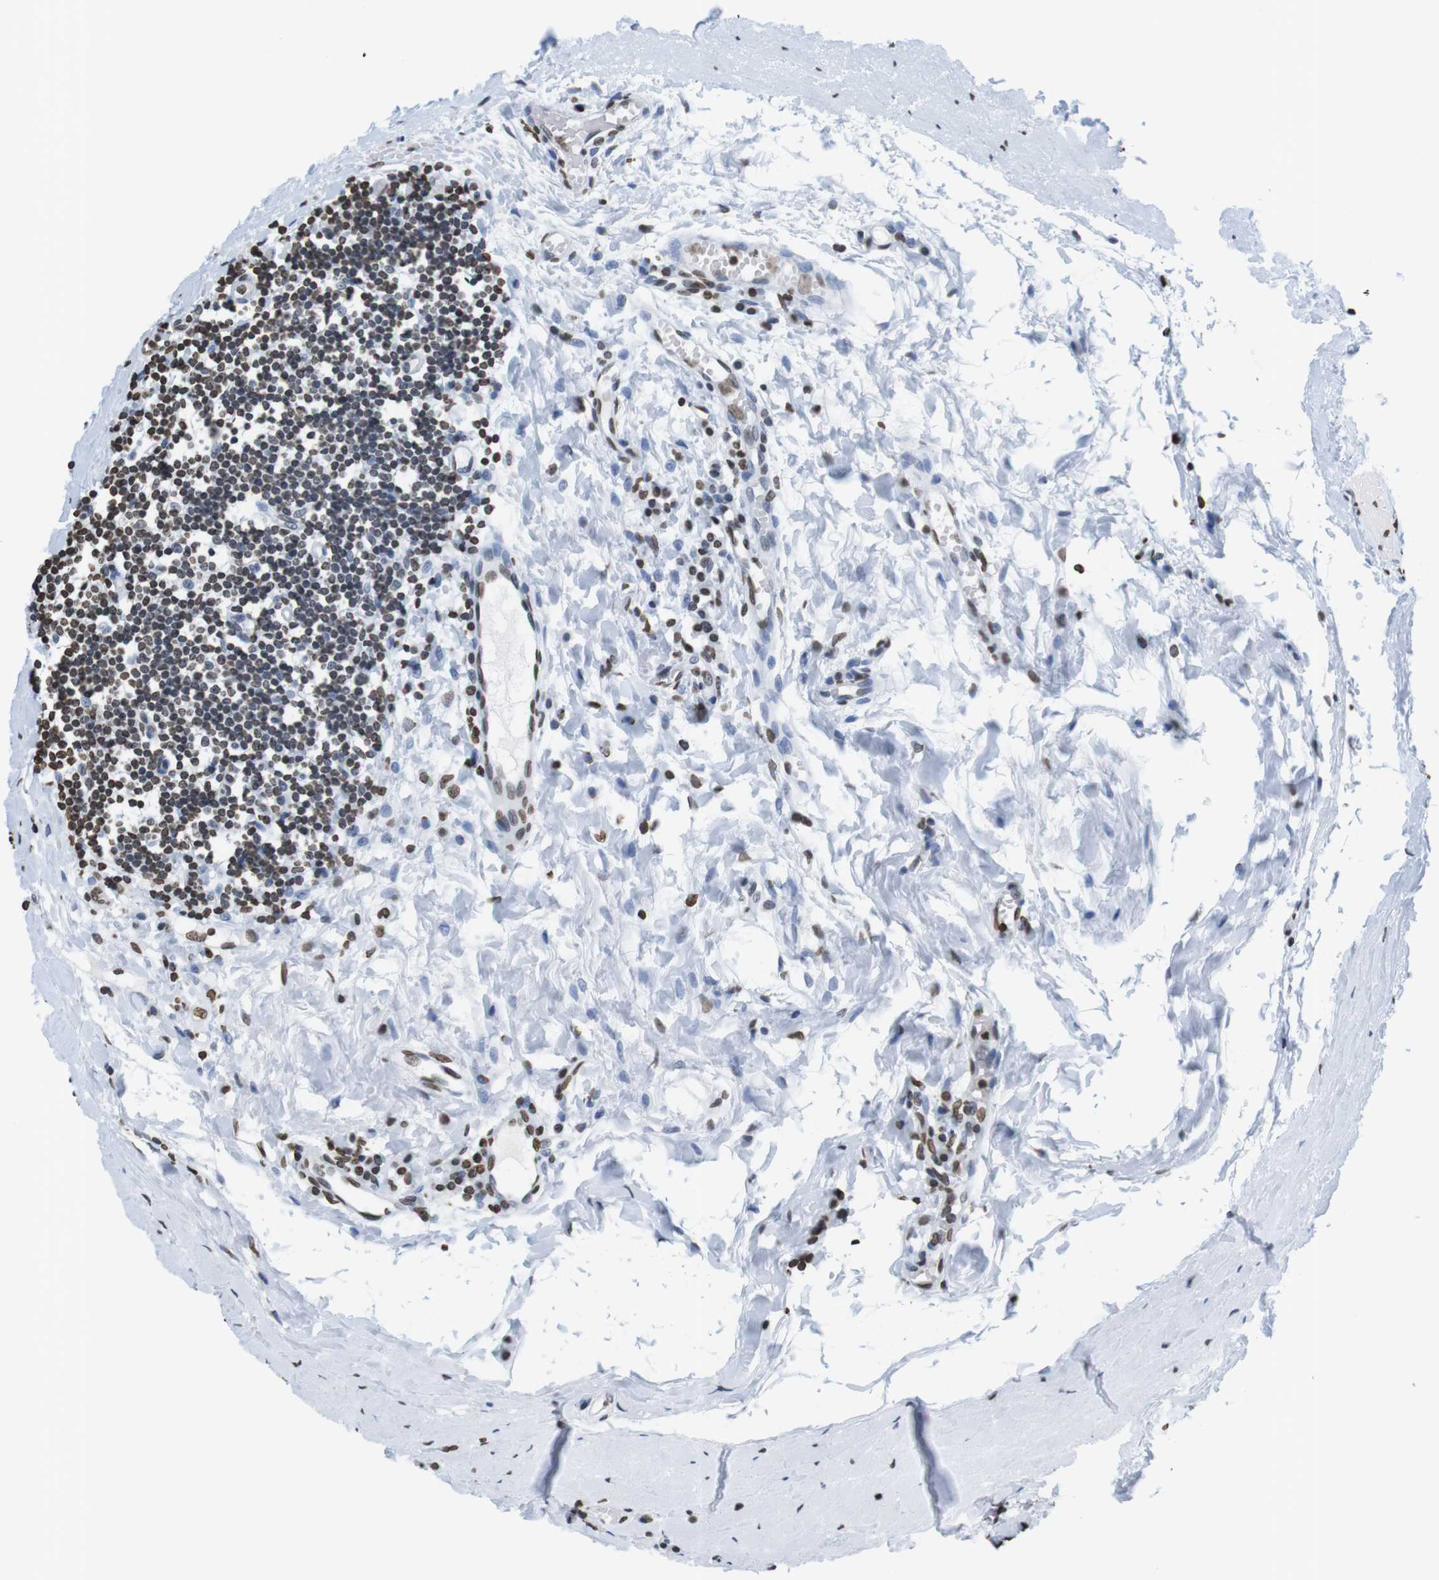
{"staining": {"intensity": "weak", "quantity": "25%-75%", "location": "nuclear"}, "tissue": "tonsil", "cell_type": "Germinal center cells", "image_type": "normal", "snomed": [{"axis": "morphology", "description": "Normal tissue, NOS"}, {"axis": "topography", "description": "Tonsil"}], "caption": "Tonsil stained with DAB immunohistochemistry (IHC) shows low levels of weak nuclear expression in approximately 25%-75% of germinal center cells. Using DAB (brown) and hematoxylin (blue) stains, captured at high magnification using brightfield microscopy.", "gene": "BSX", "patient": {"sex": "female", "age": 19}}